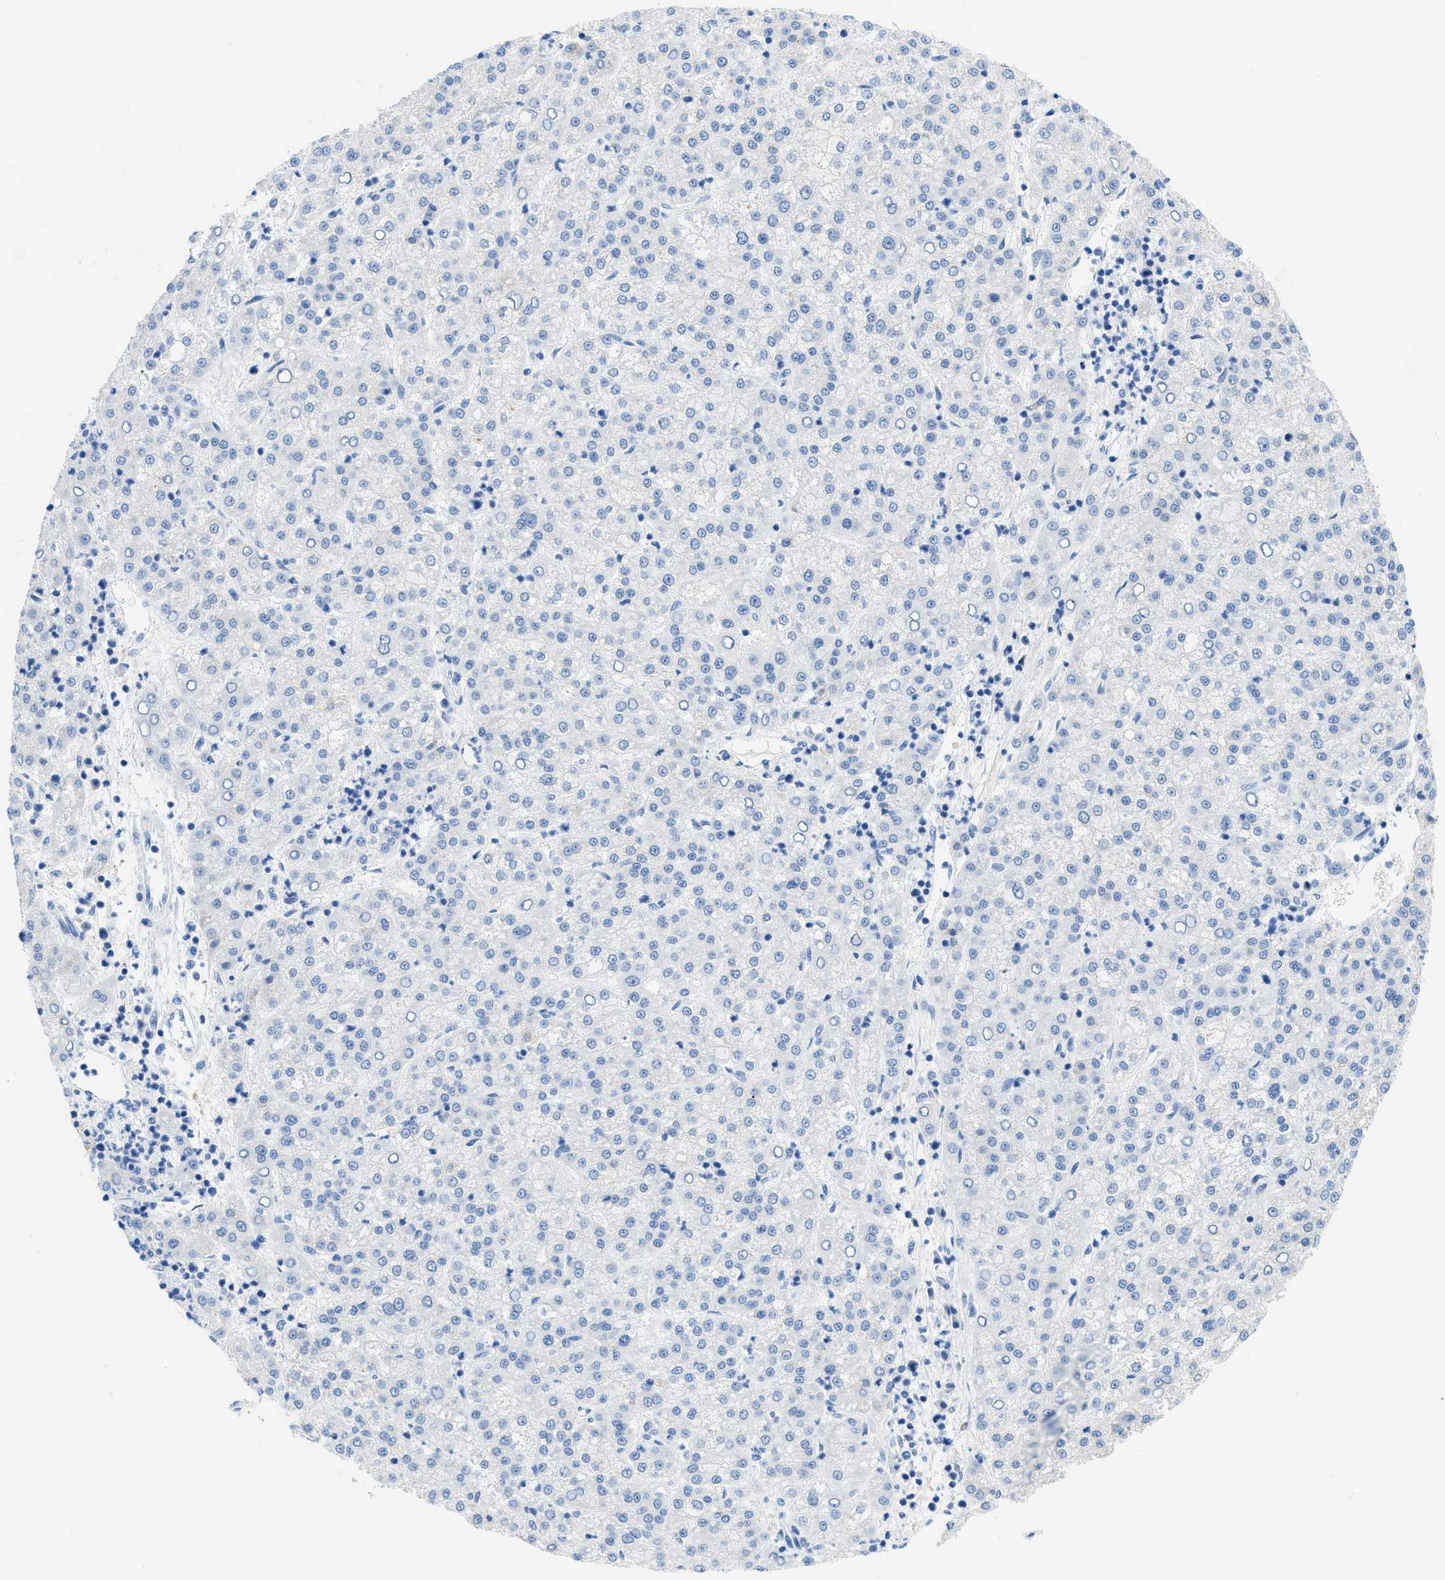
{"staining": {"intensity": "negative", "quantity": "none", "location": "none"}, "tissue": "liver cancer", "cell_type": "Tumor cells", "image_type": "cancer", "snomed": [{"axis": "morphology", "description": "Carcinoma, Hepatocellular, NOS"}, {"axis": "topography", "description": "Liver"}], "caption": "This is an immunohistochemistry histopathology image of liver hepatocellular carcinoma. There is no expression in tumor cells.", "gene": "COL3A1", "patient": {"sex": "female", "age": 58}}